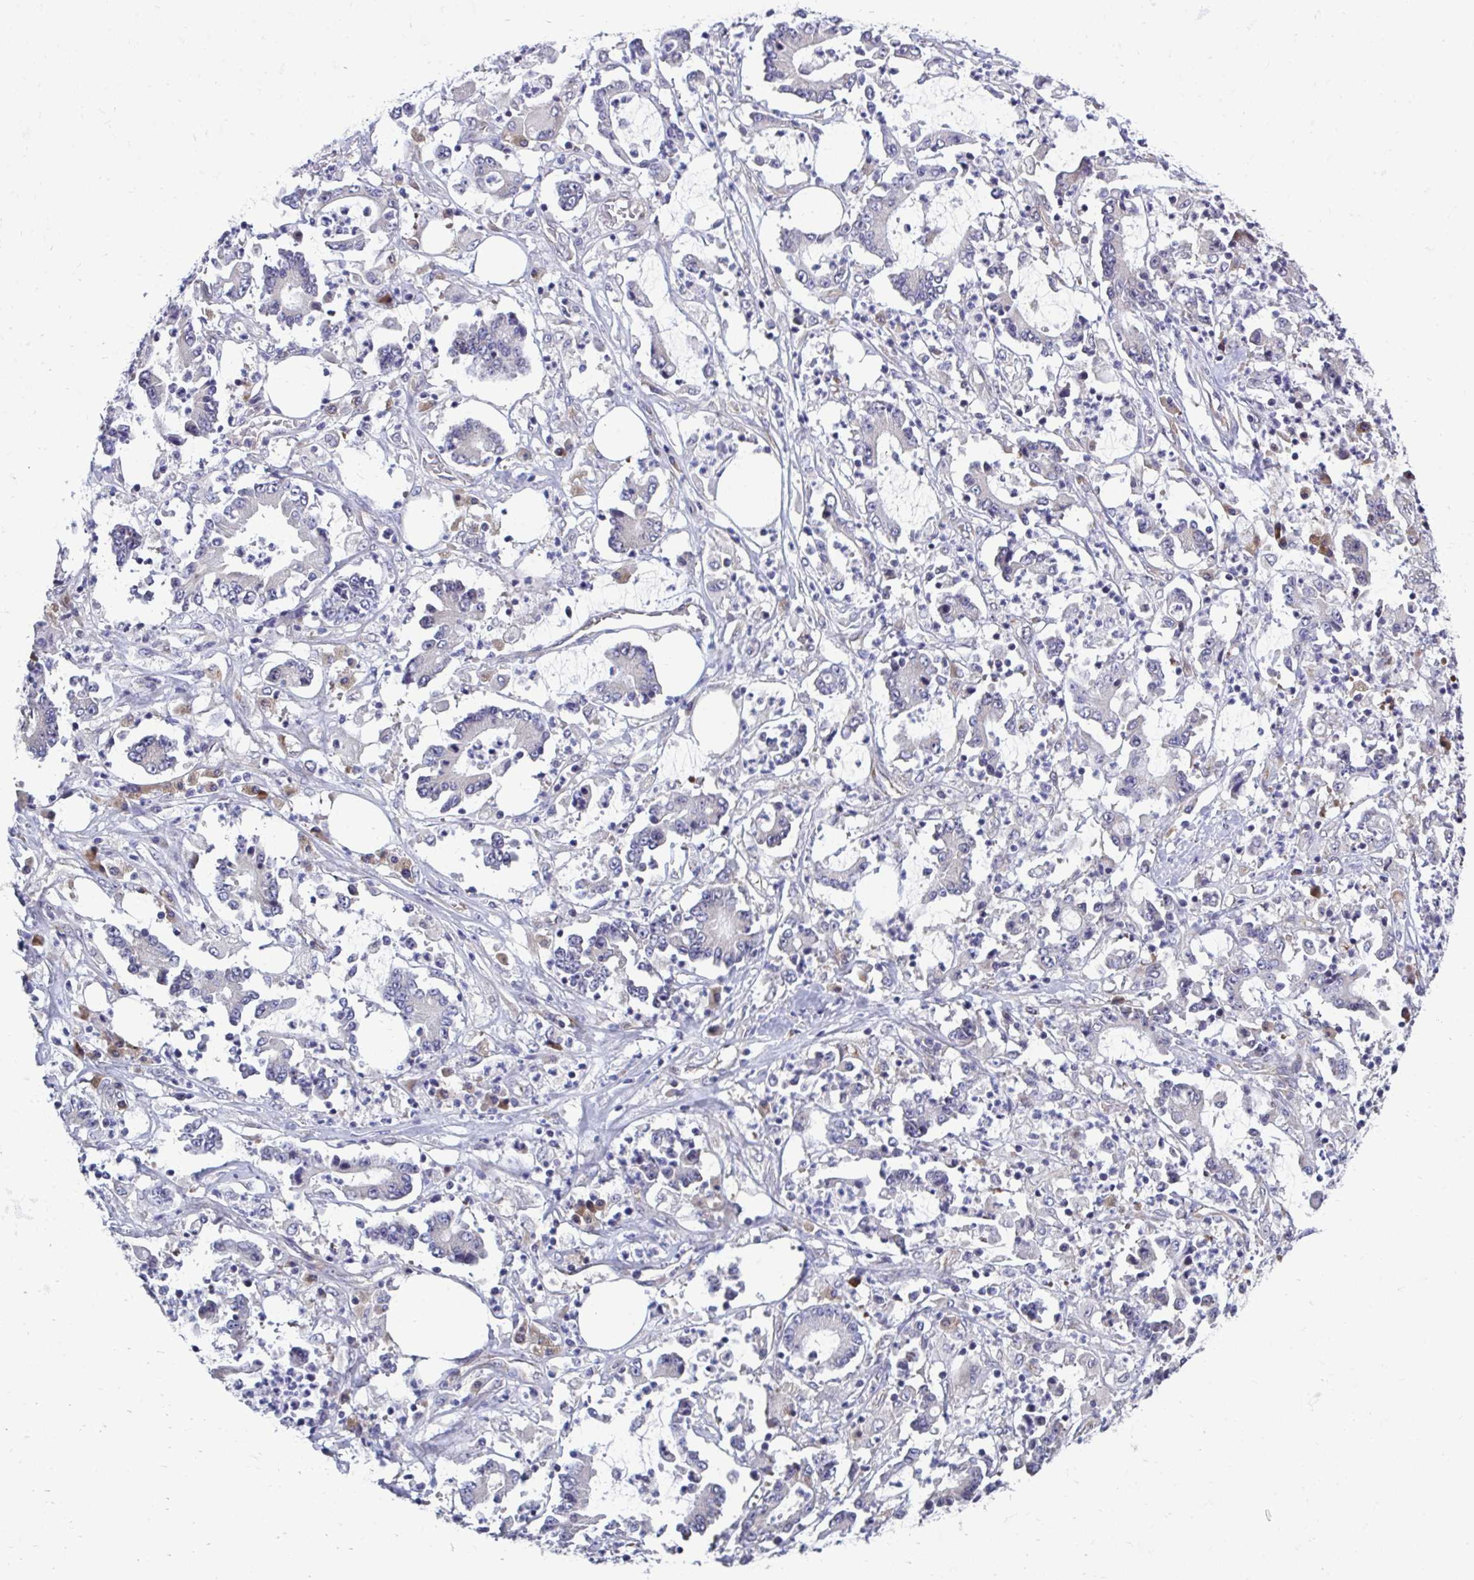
{"staining": {"intensity": "negative", "quantity": "none", "location": "none"}, "tissue": "stomach cancer", "cell_type": "Tumor cells", "image_type": "cancer", "snomed": [{"axis": "morphology", "description": "Adenocarcinoma, NOS"}, {"axis": "topography", "description": "Stomach, upper"}], "caption": "Stomach adenocarcinoma was stained to show a protein in brown. There is no significant expression in tumor cells.", "gene": "SELENON", "patient": {"sex": "male", "age": 68}}